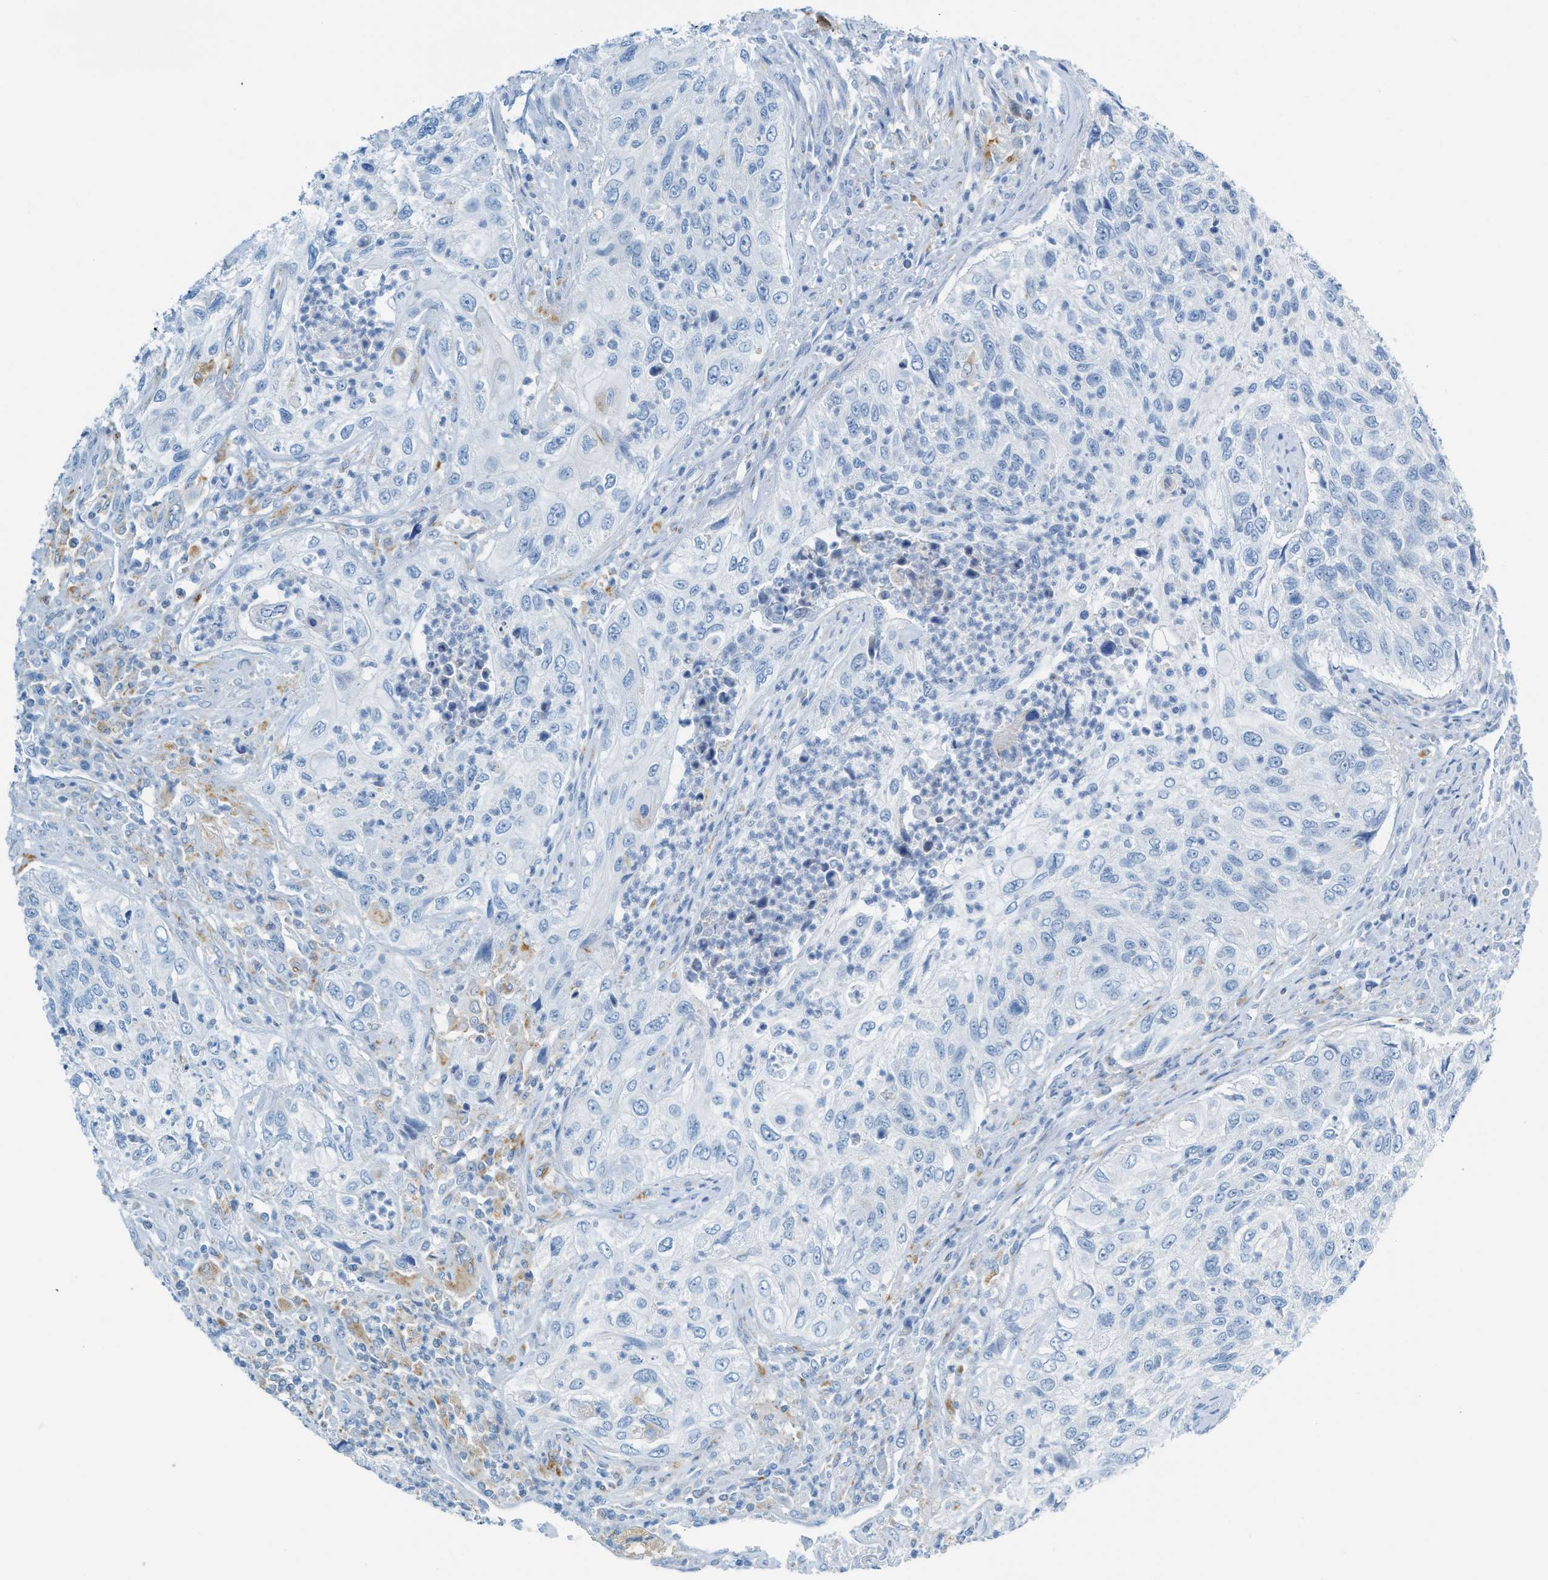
{"staining": {"intensity": "negative", "quantity": "none", "location": "none"}, "tissue": "urothelial cancer", "cell_type": "Tumor cells", "image_type": "cancer", "snomed": [{"axis": "morphology", "description": "Urothelial carcinoma, High grade"}, {"axis": "topography", "description": "Urinary bladder"}], "caption": "High magnification brightfield microscopy of urothelial cancer stained with DAB (brown) and counterstained with hematoxylin (blue): tumor cells show no significant expression.", "gene": "C21orf62", "patient": {"sex": "female", "age": 60}}